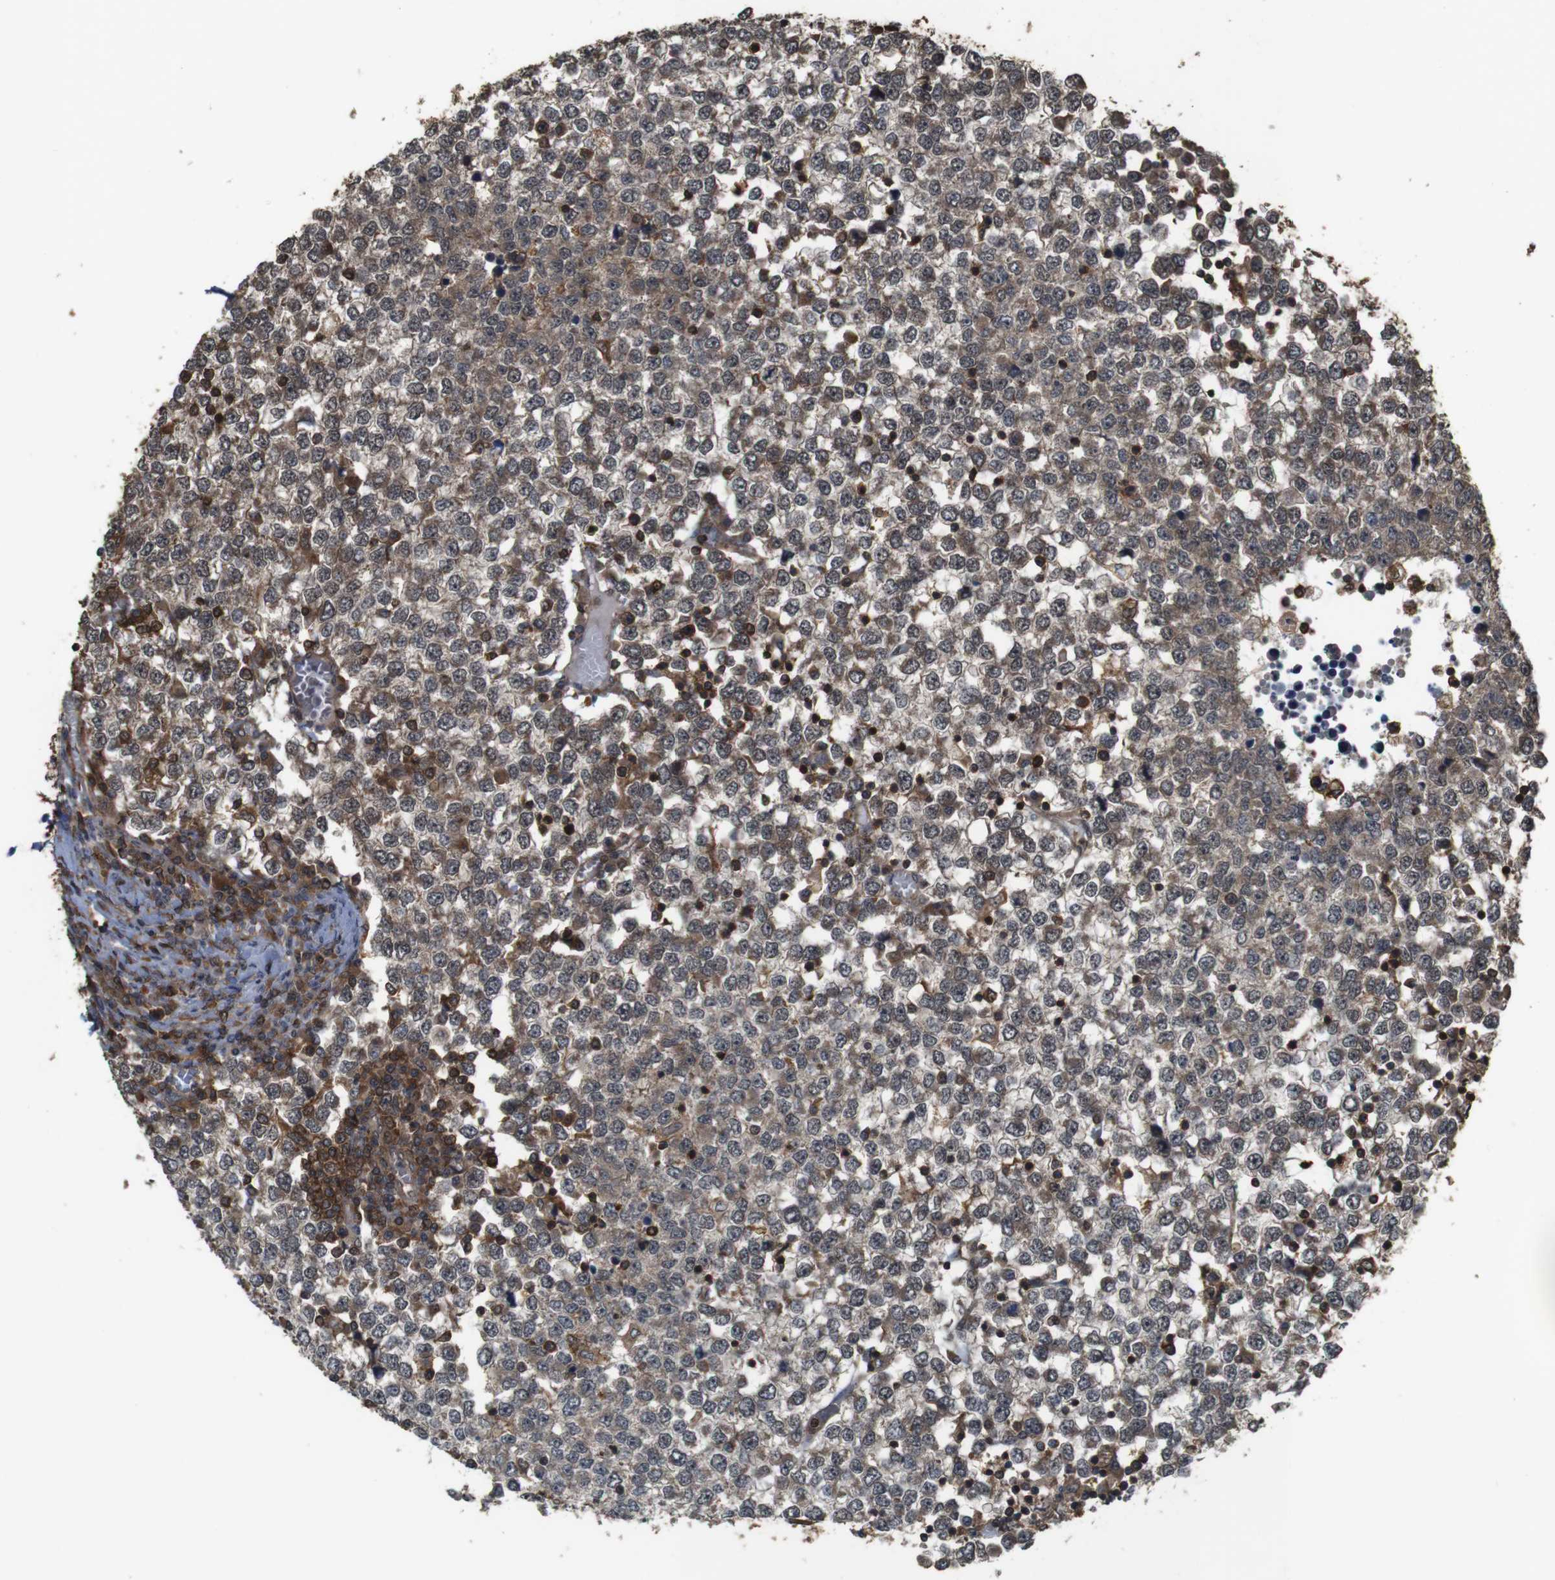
{"staining": {"intensity": "moderate", "quantity": ">75%", "location": "cytoplasmic/membranous"}, "tissue": "testis cancer", "cell_type": "Tumor cells", "image_type": "cancer", "snomed": [{"axis": "morphology", "description": "Seminoma, NOS"}, {"axis": "topography", "description": "Testis"}], "caption": "Brown immunohistochemical staining in human testis cancer (seminoma) reveals moderate cytoplasmic/membranous positivity in about >75% of tumor cells.", "gene": "BAG4", "patient": {"sex": "male", "age": 65}}